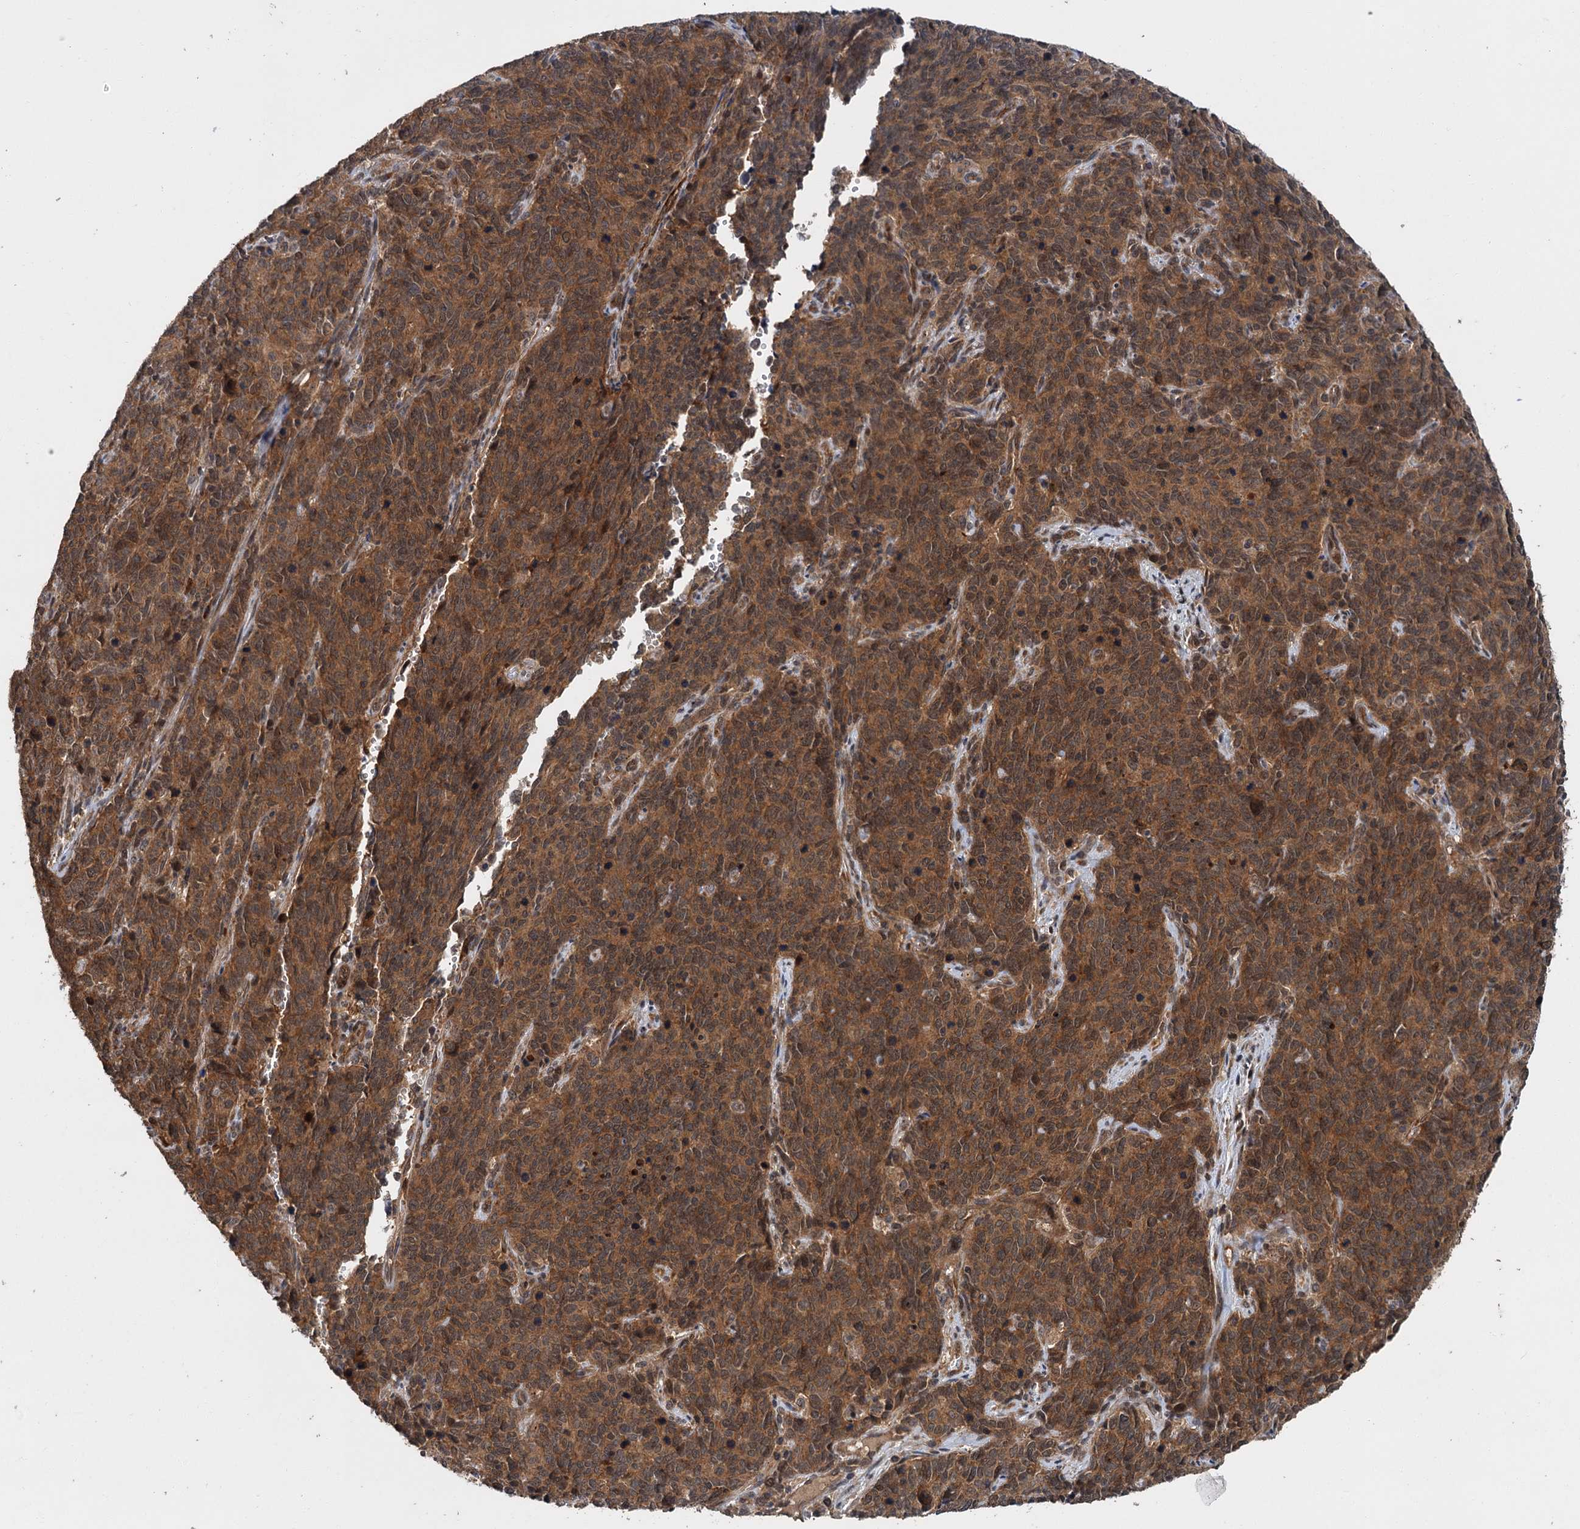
{"staining": {"intensity": "strong", "quantity": ">75%", "location": "cytoplasmic/membranous"}, "tissue": "cervical cancer", "cell_type": "Tumor cells", "image_type": "cancer", "snomed": [{"axis": "morphology", "description": "Squamous cell carcinoma, NOS"}, {"axis": "topography", "description": "Cervix"}], "caption": "Tumor cells display strong cytoplasmic/membranous positivity in approximately >75% of cells in cervical squamous cell carcinoma.", "gene": "KANSL2", "patient": {"sex": "female", "age": 60}}